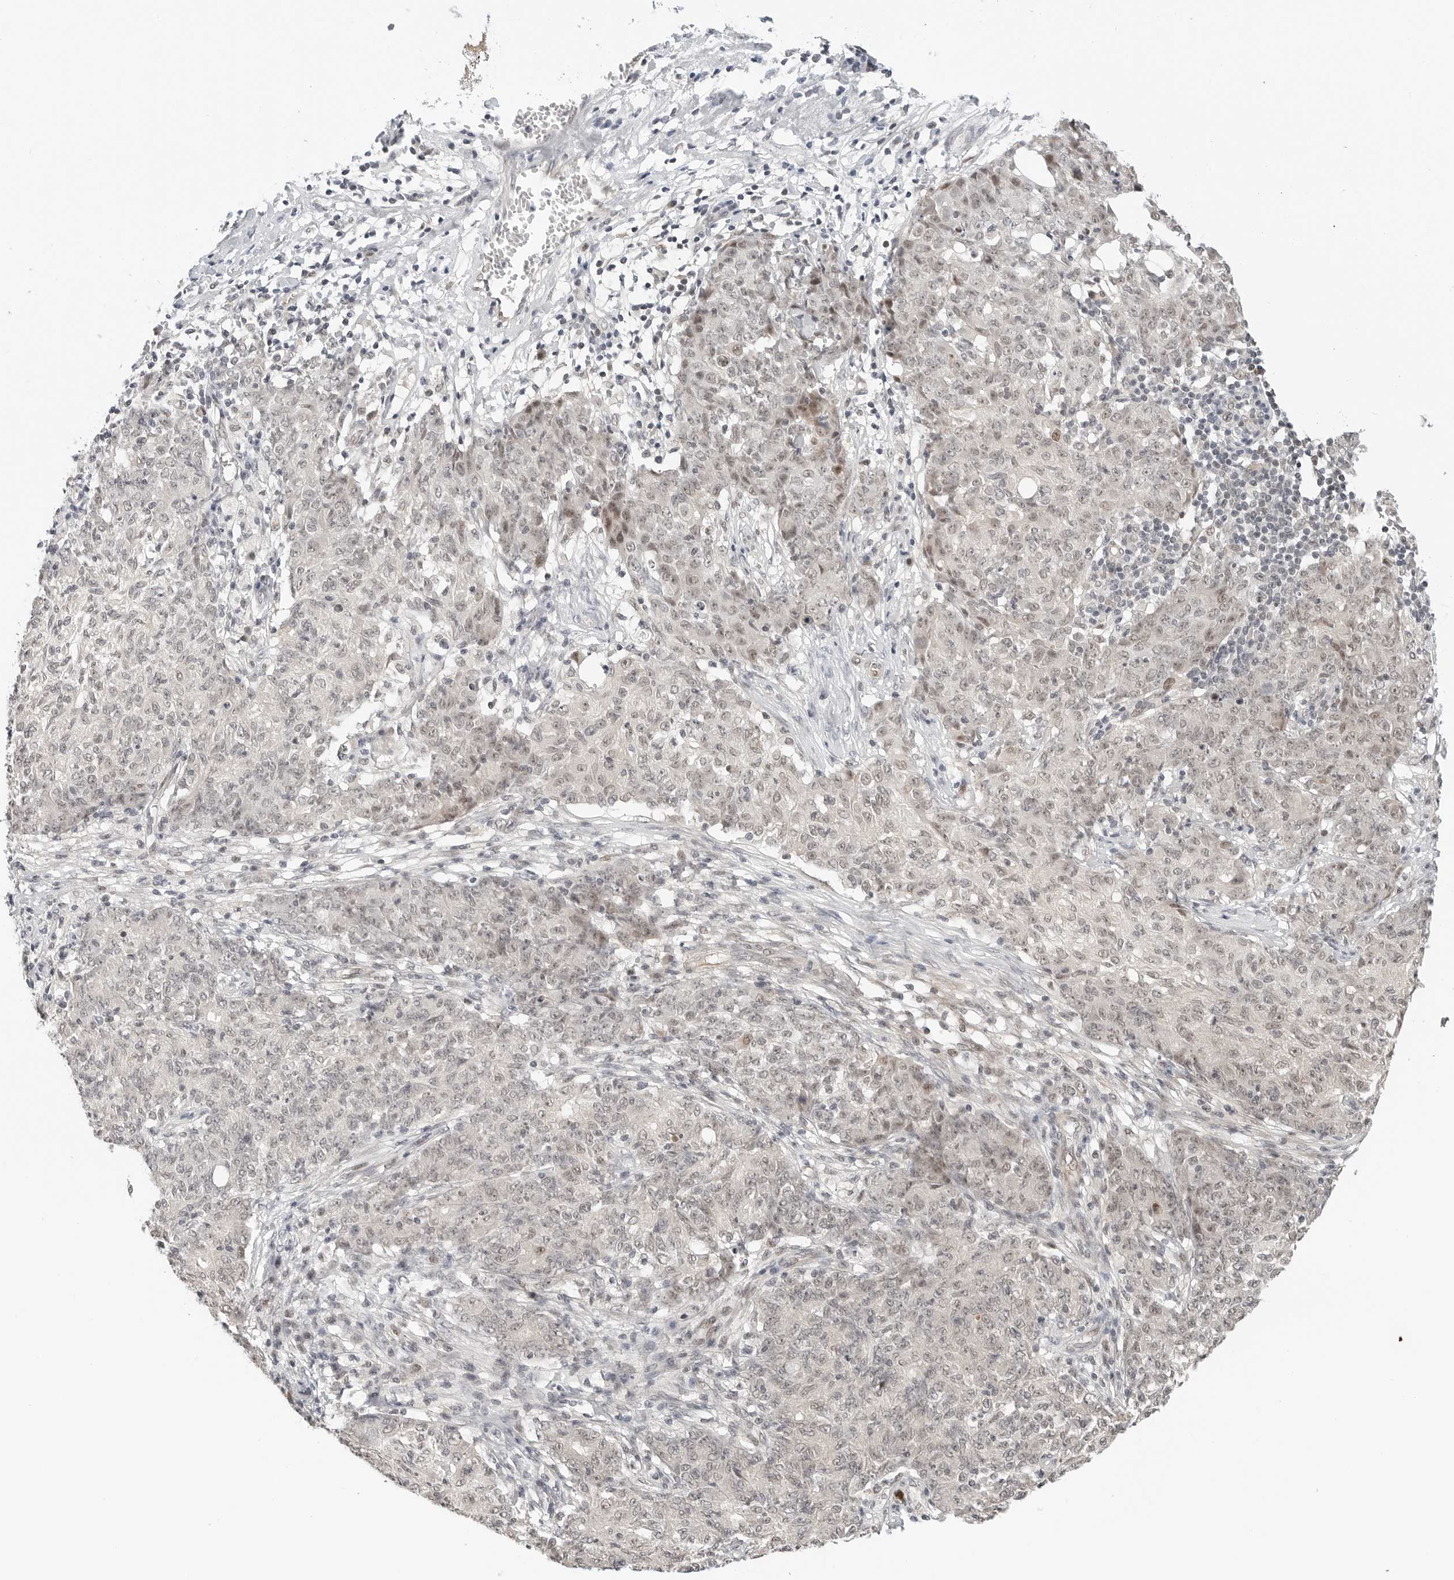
{"staining": {"intensity": "weak", "quantity": "25%-75%", "location": "nuclear"}, "tissue": "ovarian cancer", "cell_type": "Tumor cells", "image_type": "cancer", "snomed": [{"axis": "morphology", "description": "Carcinoma, endometroid"}, {"axis": "topography", "description": "Ovary"}], "caption": "Ovarian cancer (endometroid carcinoma) was stained to show a protein in brown. There is low levels of weak nuclear expression in about 25%-75% of tumor cells.", "gene": "TSEN2", "patient": {"sex": "female", "age": 42}}